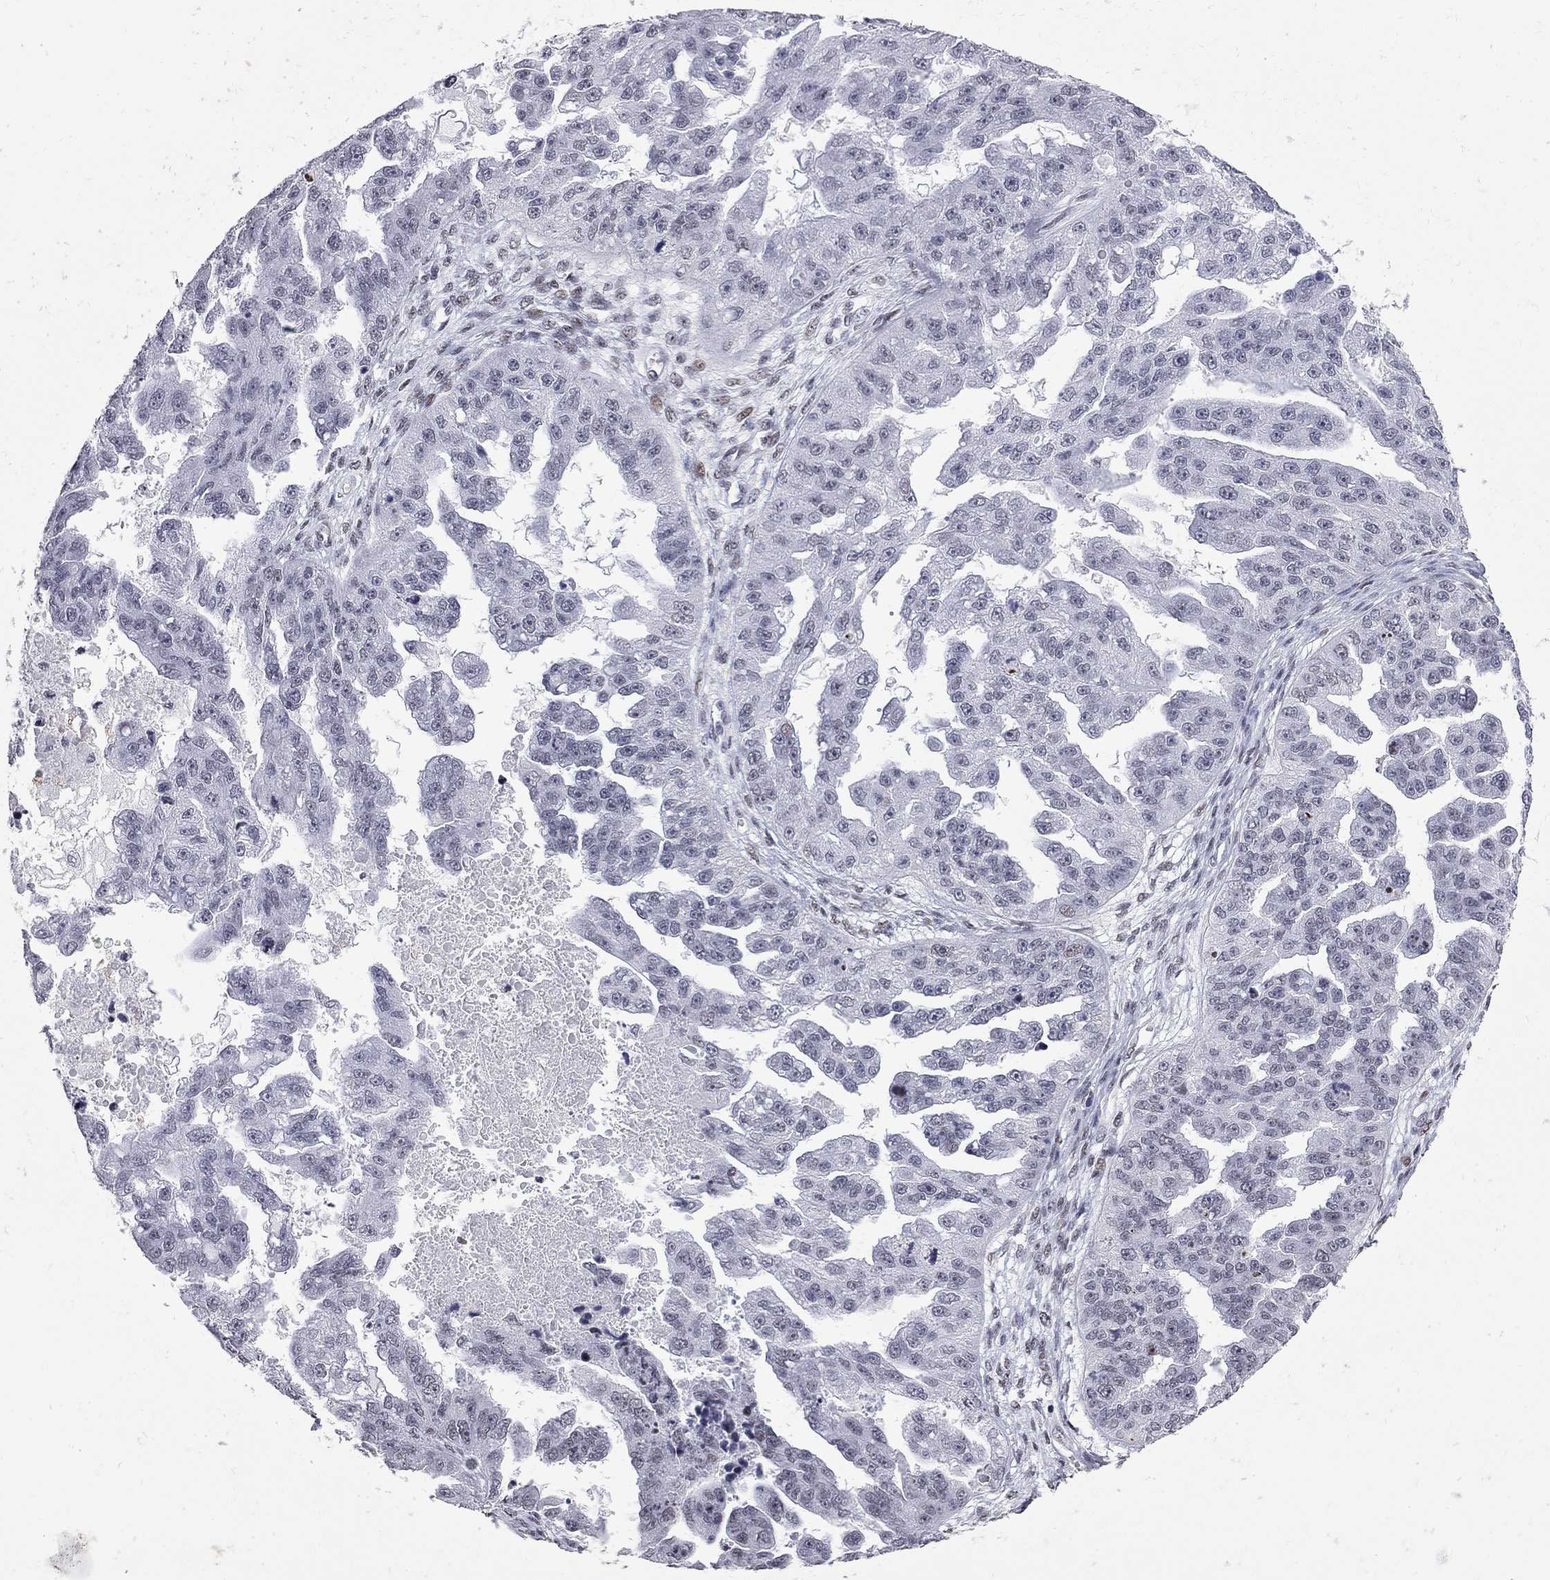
{"staining": {"intensity": "negative", "quantity": "none", "location": "none"}, "tissue": "ovarian cancer", "cell_type": "Tumor cells", "image_type": "cancer", "snomed": [{"axis": "morphology", "description": "Cystadenocarcinoma, serous, NOS"}, {"axis": "topography", "description": "Ovary"}], "caption": "The immunohistochemistry photomicrograph has no significant staining in tumor cells of ovarian serous cystadenocarcinoma tissue.", "gene": "ZBTB47", "patient": {"sex": "female", "age": 58}}